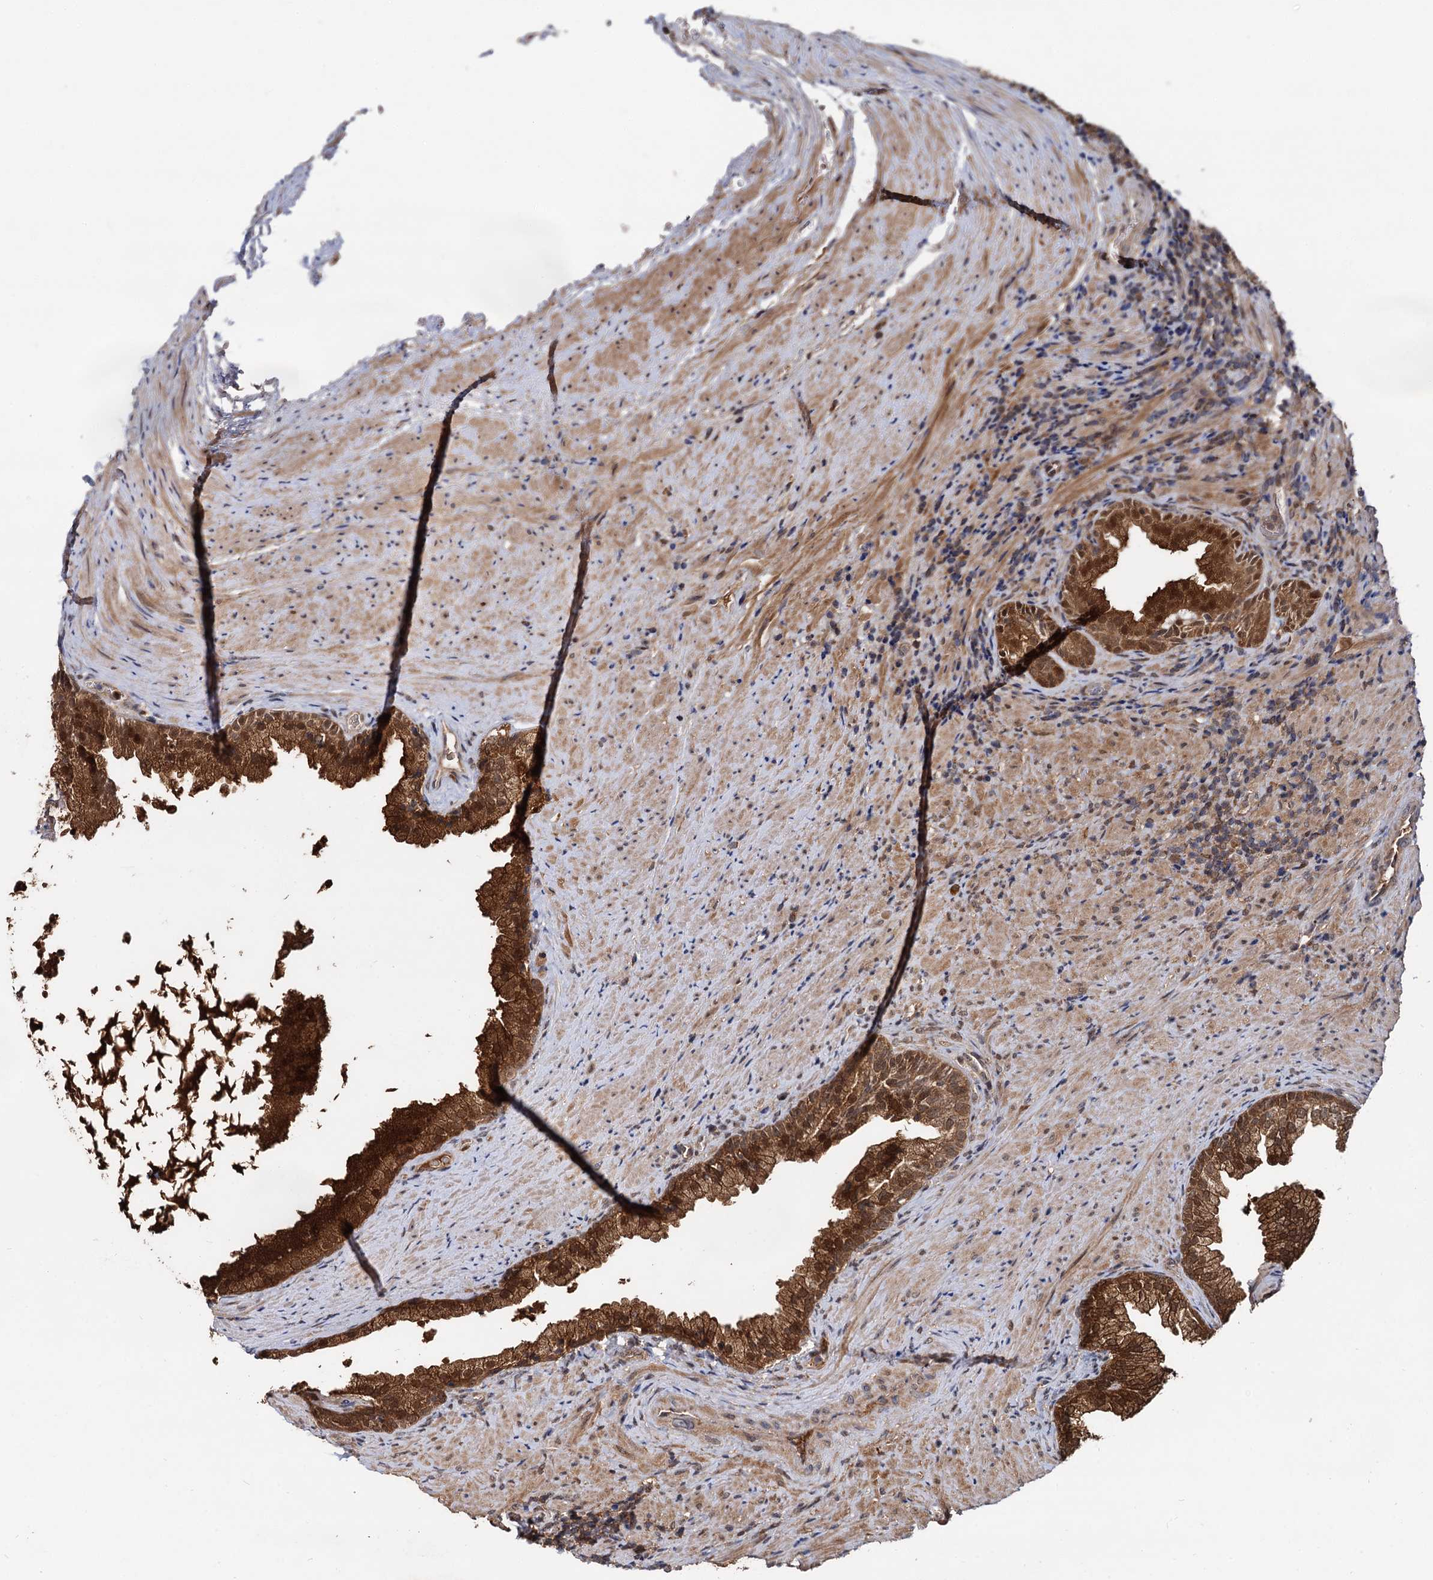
{"staining": {"intensity": "strong", "quantity": ">75%", "location": "cytoplasmic/membranous"}, "tissue": "prostate", "cell_type": "Glandular cells", "image_type": "normal", "snomed": [{"axis": "morphology", "description": "Normal tissue, NOS"}, {"axis": "topography", "description": "Prostate"}], "caption": "Immunohistochemistry (IHC) of normal human prostate exhibits high levels of strong cytoplasmic/membranous expression in approximately >75% of glandular cells.", "gene": "SELENOP", "patient": {"sex": "male", "age": 76}}